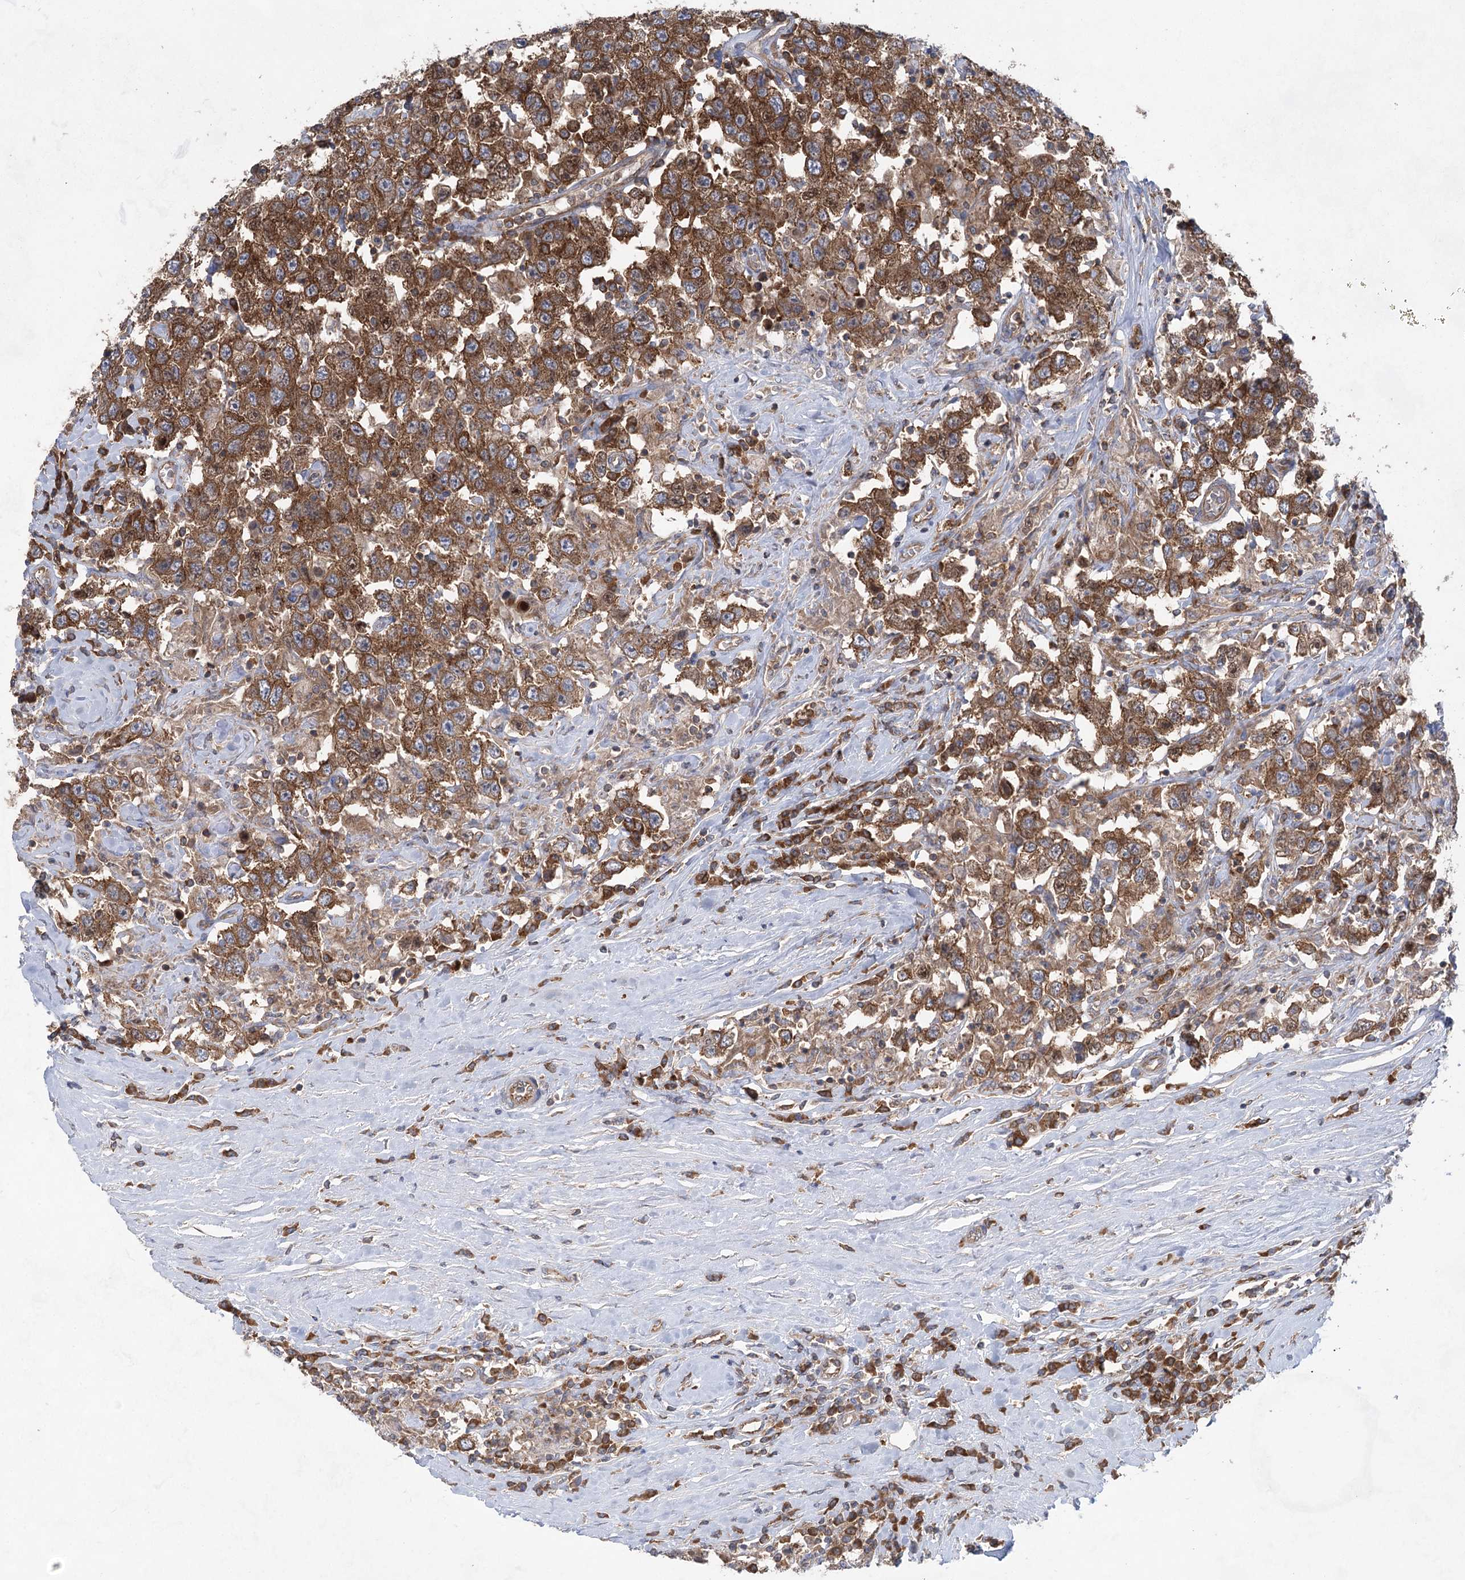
{"staining": {"intensity": "strong", "quantity": ">75%", "location": "cytoplasmic/membranous"}, "tissue": "testis cancer", "cell_type": "Tumor cells", "image_type": "cancer", "snomed": [{"axis": "morphology", "description": "Seminoma, NOS"}, {"axis": "topography", "description": "Testis"}], "caption": "About >75% of tumor cells in testis cancer exhibit strong cytoplasmic/membranous protein staining as visualized by brown immunohistochemical staining.", "gene": "EIF3A", "patient": {"sex": "male", "age": 41}}